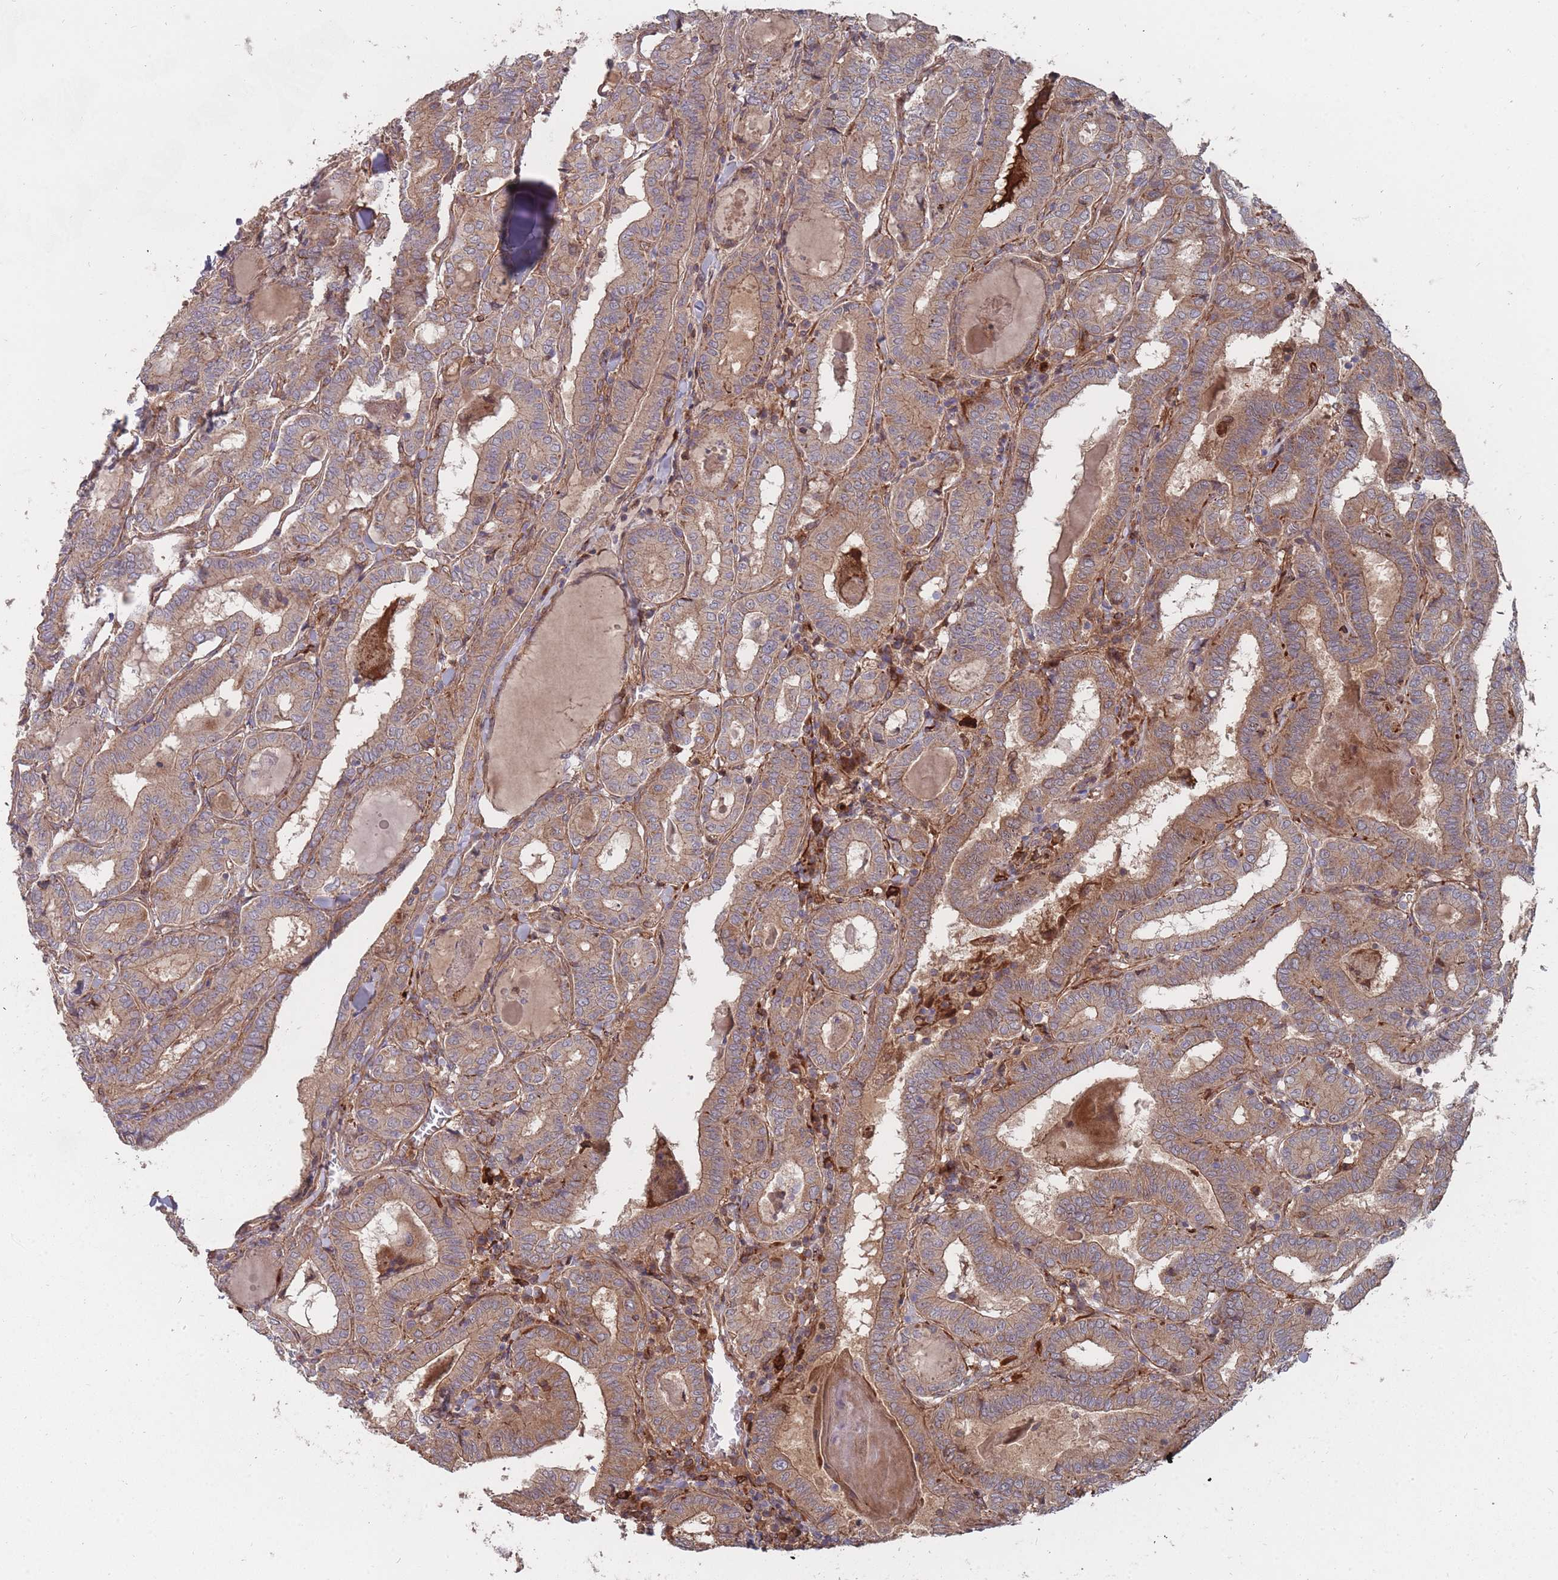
{"staining": {"intensity": "moderate", "quantity": ">75%", "location": "cytoplasmic/membranous"}, "tissue": "thyroid cancer", "cell_type": "Tumor cells", "image_type": "cancer", "snomed": [{"axis": "morphology", "description": "Papillary adenocarcinoma, NOS"}, {"axis": "topography", "description": "Thyroid gland"}], "caption": "Papillary adenocarcinoma (thyroid) stained with a brown dye reveals moderate cytoplasmic/membranous positive positivity in approximately >75% of tumor cells.", "gene": "THSD7B", "patient": {"sex": "female", "age": 72}}